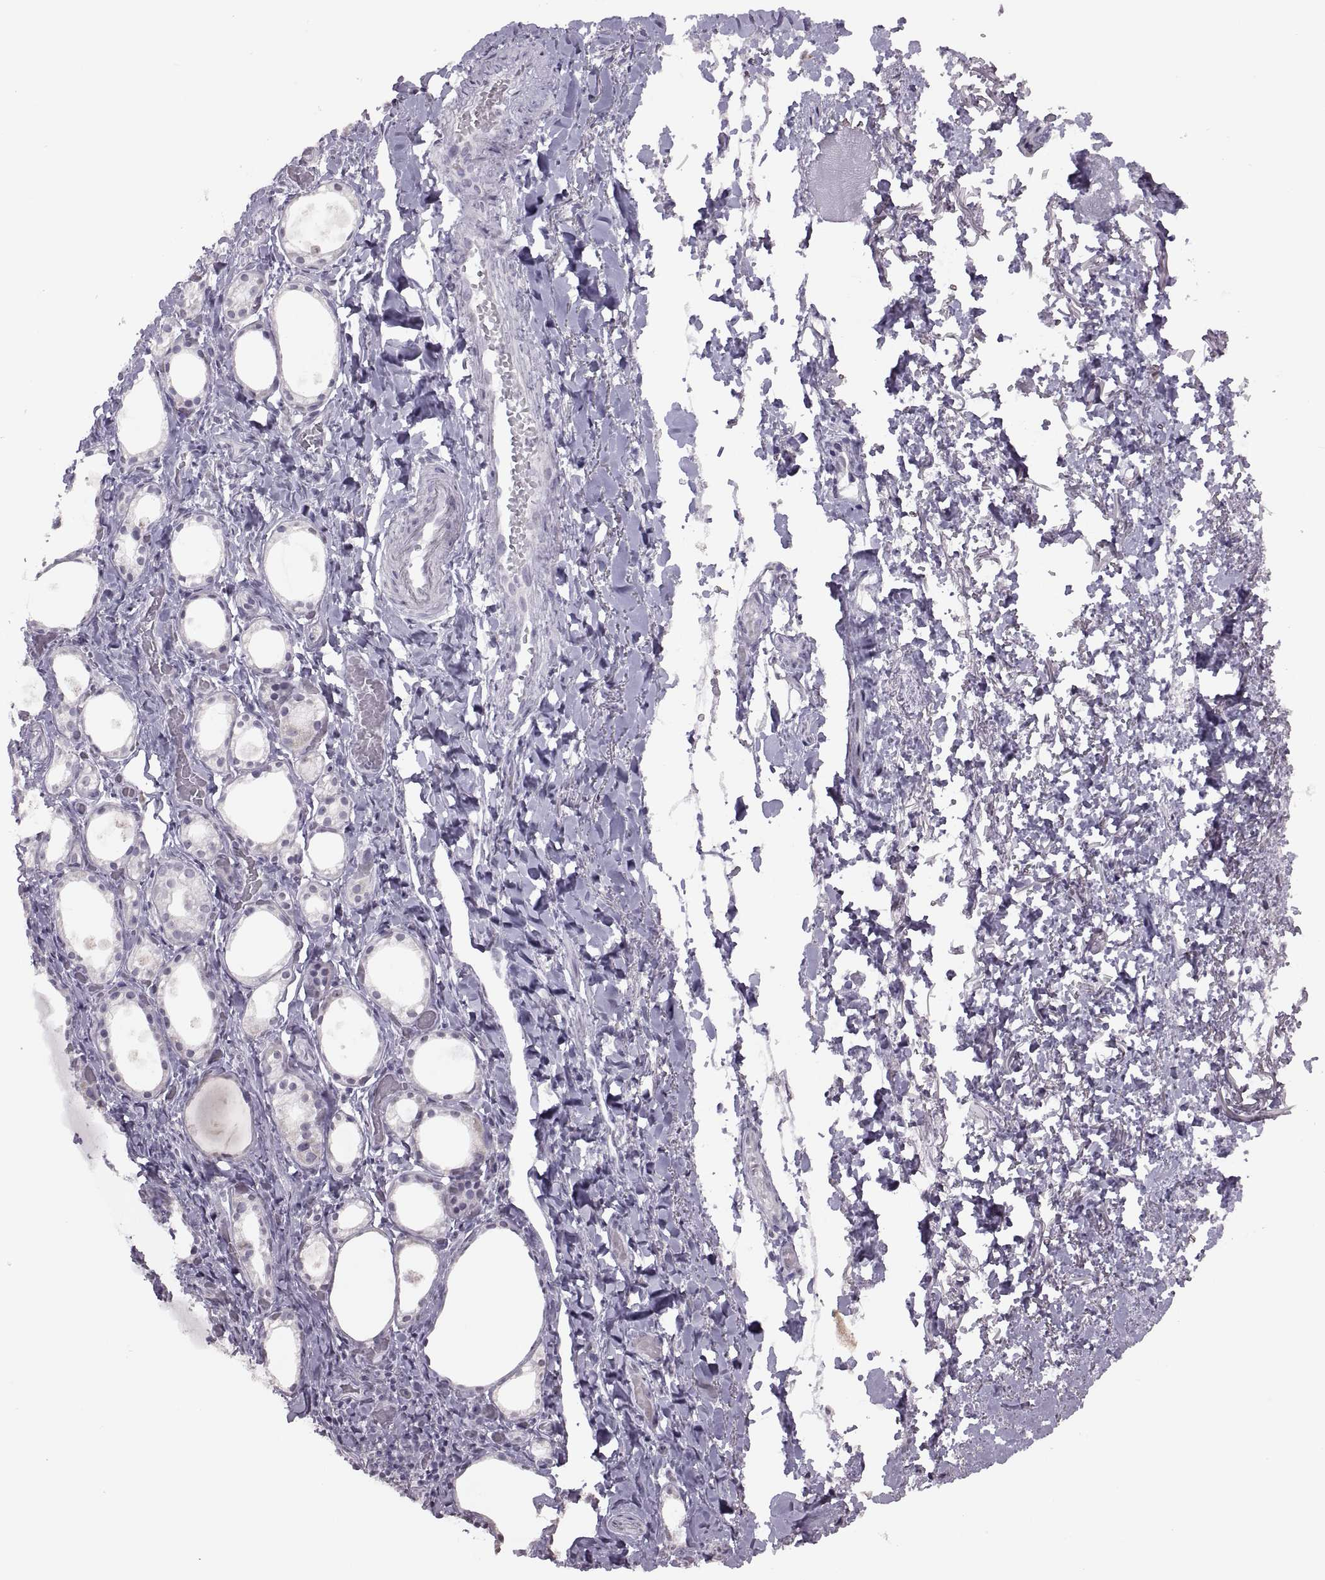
{"staining": {"intensity": "negative", "quantity": "none", "location": "none"}, "tissue": "thyroid gland", "cell_type": "Glandular cells", "image_type": "normal", "snomed": [{"axis": "morphology", "description": "Normal tissue, NOS"}, {"axis": "topography", "description": "Thyroid gland"}], "caption": "Thyroid gland was stained to show a protein in brown. There is no significant expression in glandular cells.", "gene": "ASIC2", "patient": {"sex": "male", "age": 68}}